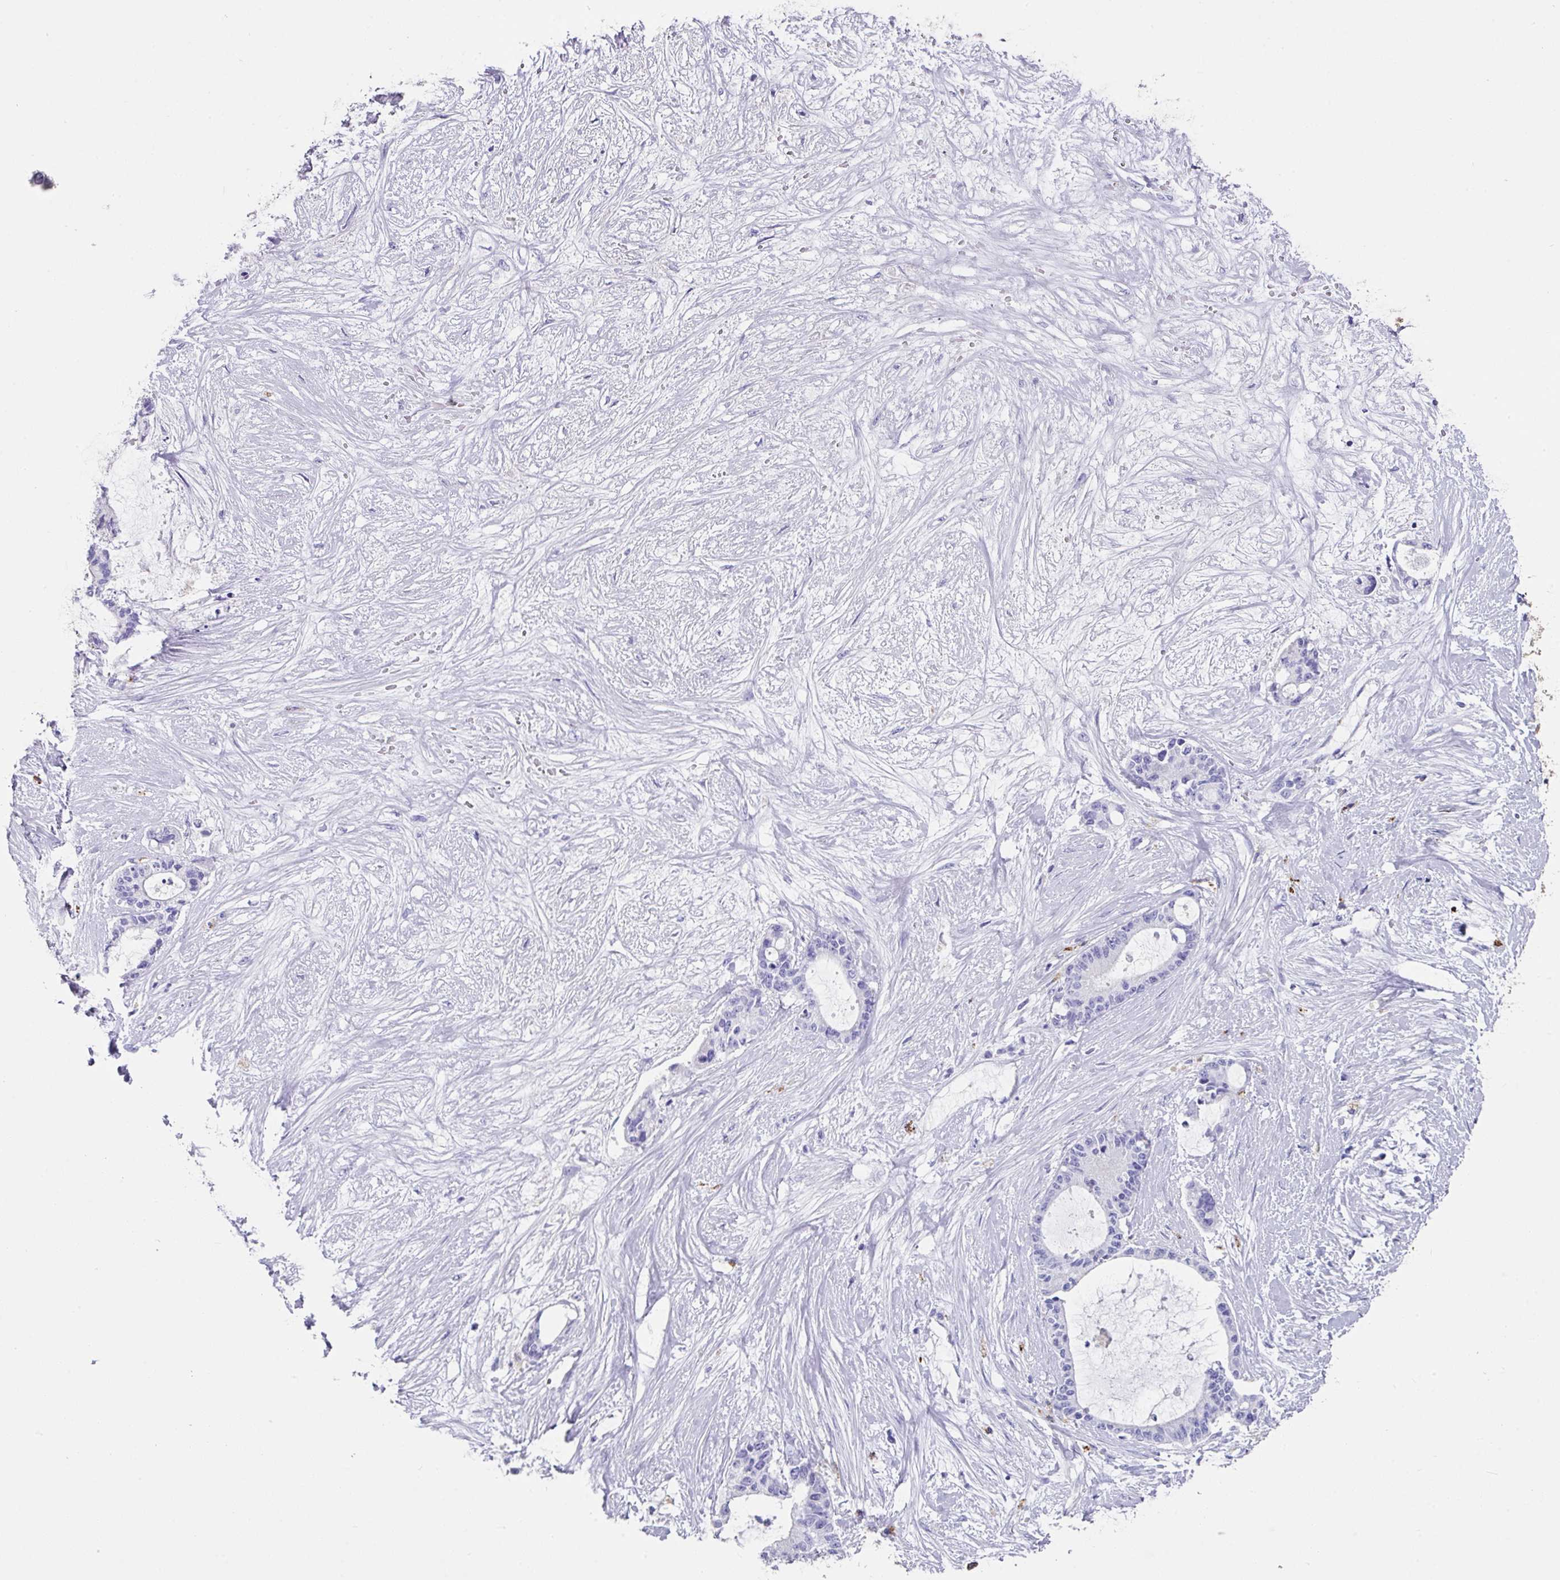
{"staining": {"intensity": "negative", "quantity": "none", "location": "none"}, "tissue": "liver cancer", "cell_type": "Tumor cells", "image_type": "cancer", "snomed": [{"axis": "morphology", "description": "Normal tissue, NOS"}, {"axis": "morphology", "description": "Cholangiocarcinoma"}, {"axis": "topography", "description": "Liver"}, {"axis": "topography", "description": "Peripheral nerve tissue"}], "caption": "High magnification brightfield microscopy of liver cancer (cholangiocarcinoma) stained with DAB (3,3'-diaminobenzidine) (brown) and counterstained with hematoxylin (blue): tumor cells show no significant positivity.", "gene": "CPVL", "patient": {"sex": "female", "age": 73}}